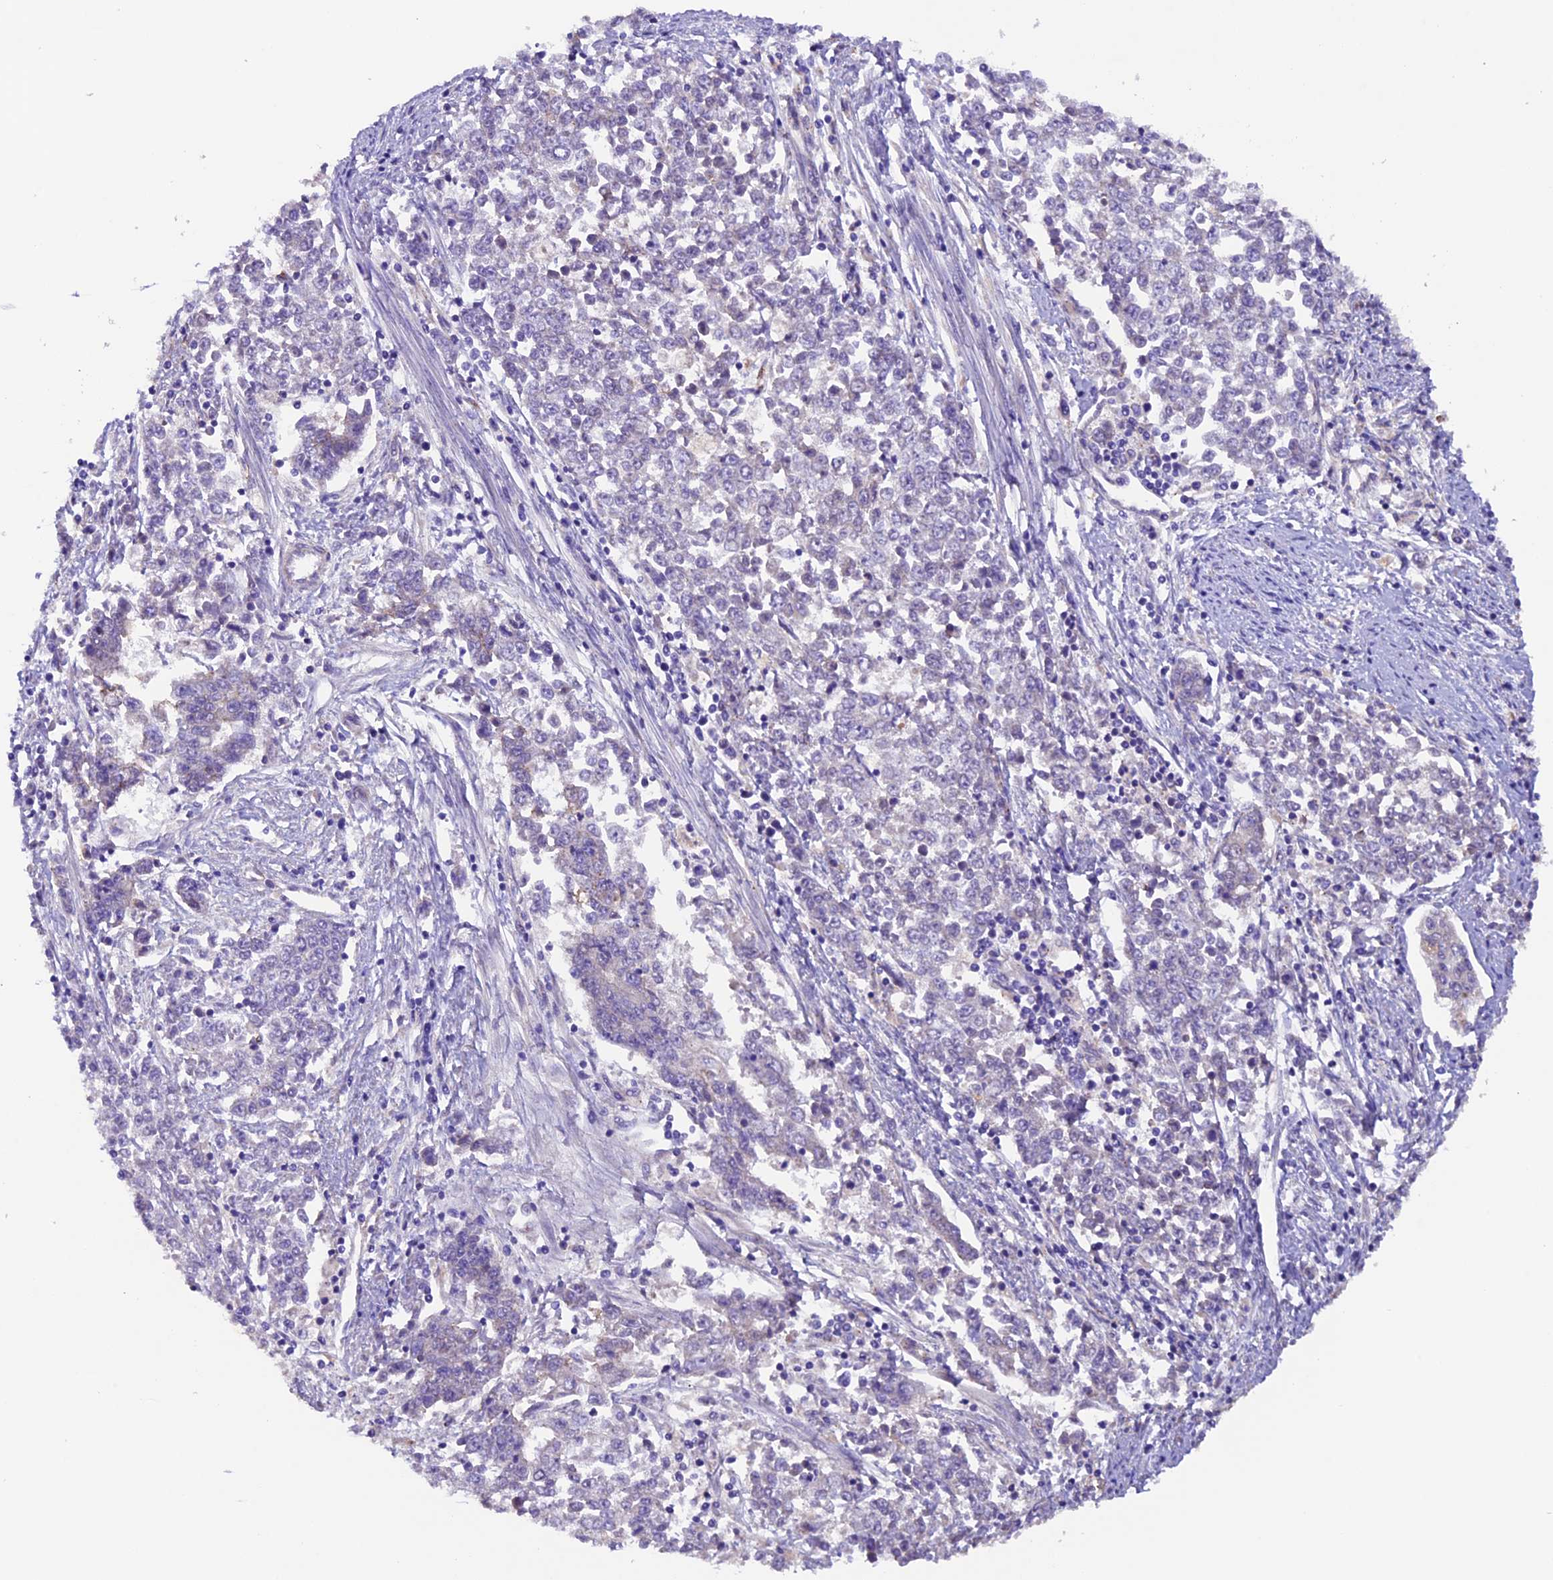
{"staining": {"intensity": "negative", "quantity": "none", "location": "none"}, "tissue": "endometrial cancer", "cell_type": "Tumor cells", "image_type": "cancer", "snomed": [{"axis": "morphology", "description": "Adenocarcinoma, NOS"}, {"axis": "topography", "description": "Endometrium"}], "caption": "This is an immunohistochemistry (IHC) photomicrograph of human adenocarcinoma (endometrial). There is no positivity in tumor cells.", "gene": "NCK2", "patient": {"sex": "female", "age": 50}}